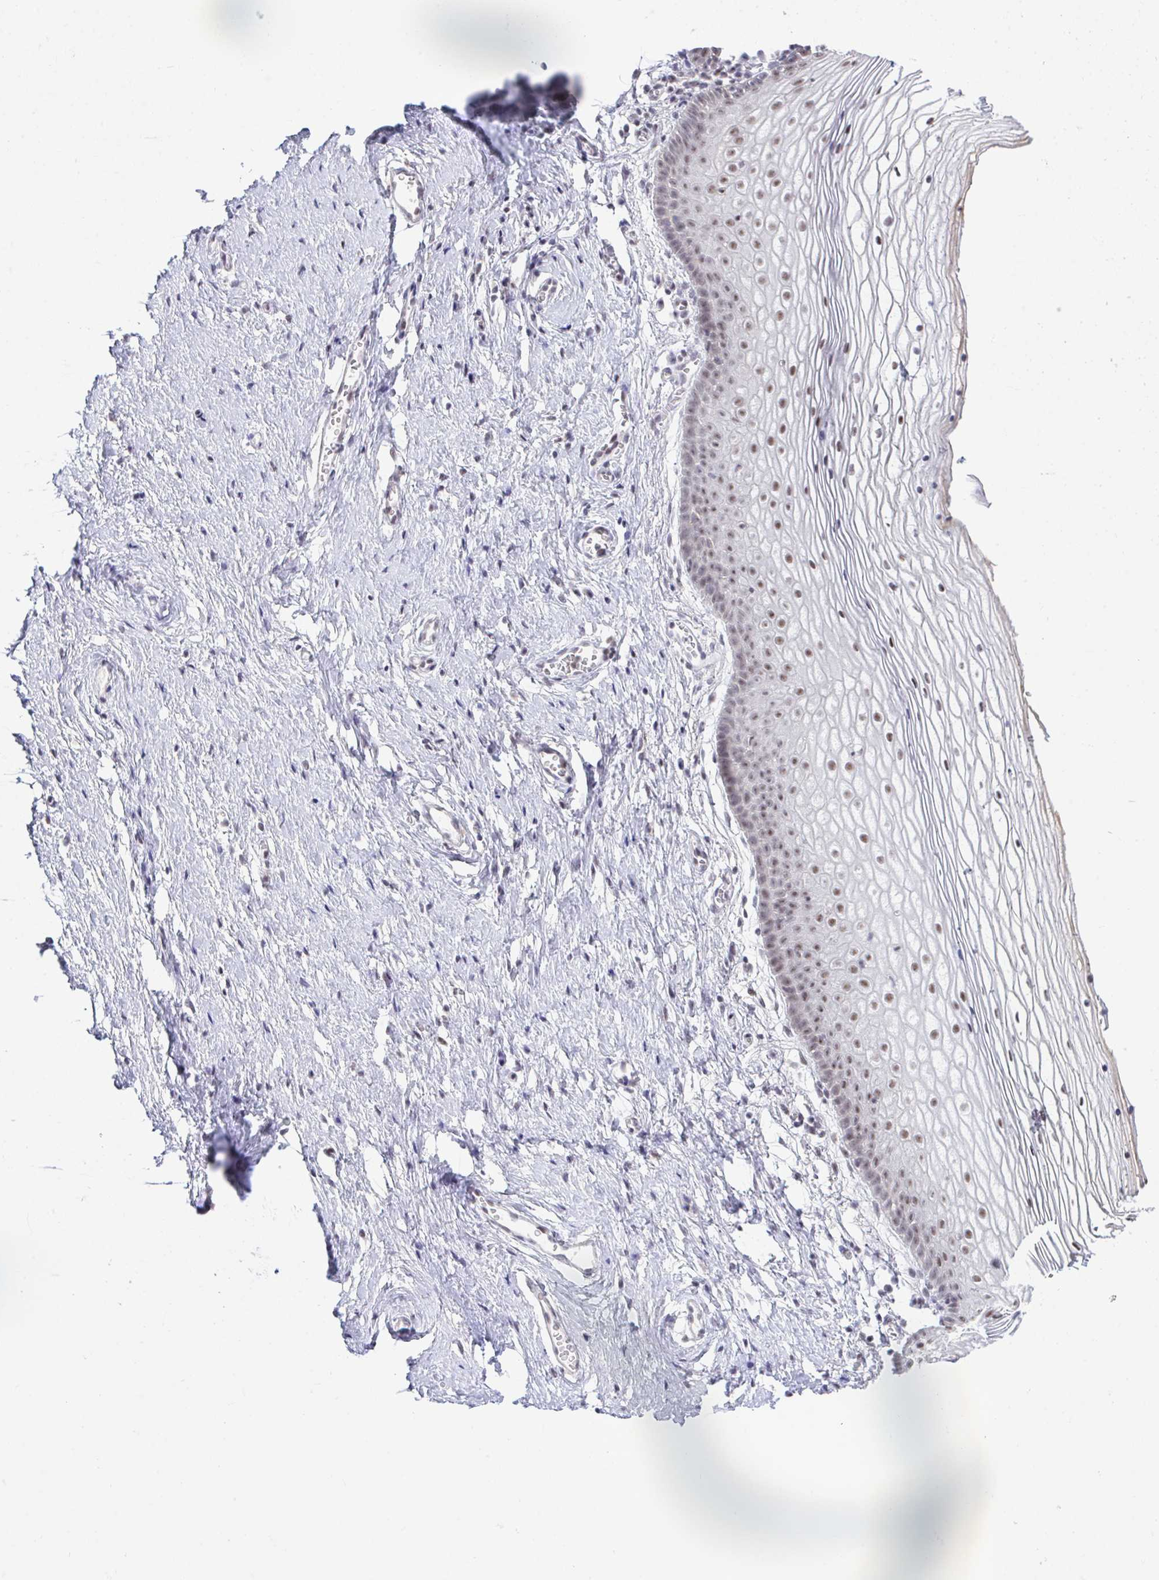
{"staining": {"intensity": "moderate", "quantity": ">75%", "location": "nuclear"}, "tissue": "vagina", "cell_type": "Squamous epithelial cells", "image_type": "normal", "snomed": [{"axis": "morphology", "description": "Normal tissue, NOS"}, {"axis": "topography", "description": "Vagina"}], "caption": "Immunohistochemistry (IHC) (DAB (3,3'-diaminobenzidine)) staining of normal human vagina shows moderate nuclear protein expression in approximately >75% of squamous epithelial cells.", "gene": "OR6K3", "patient": {"sex": "female", "age": 56}}